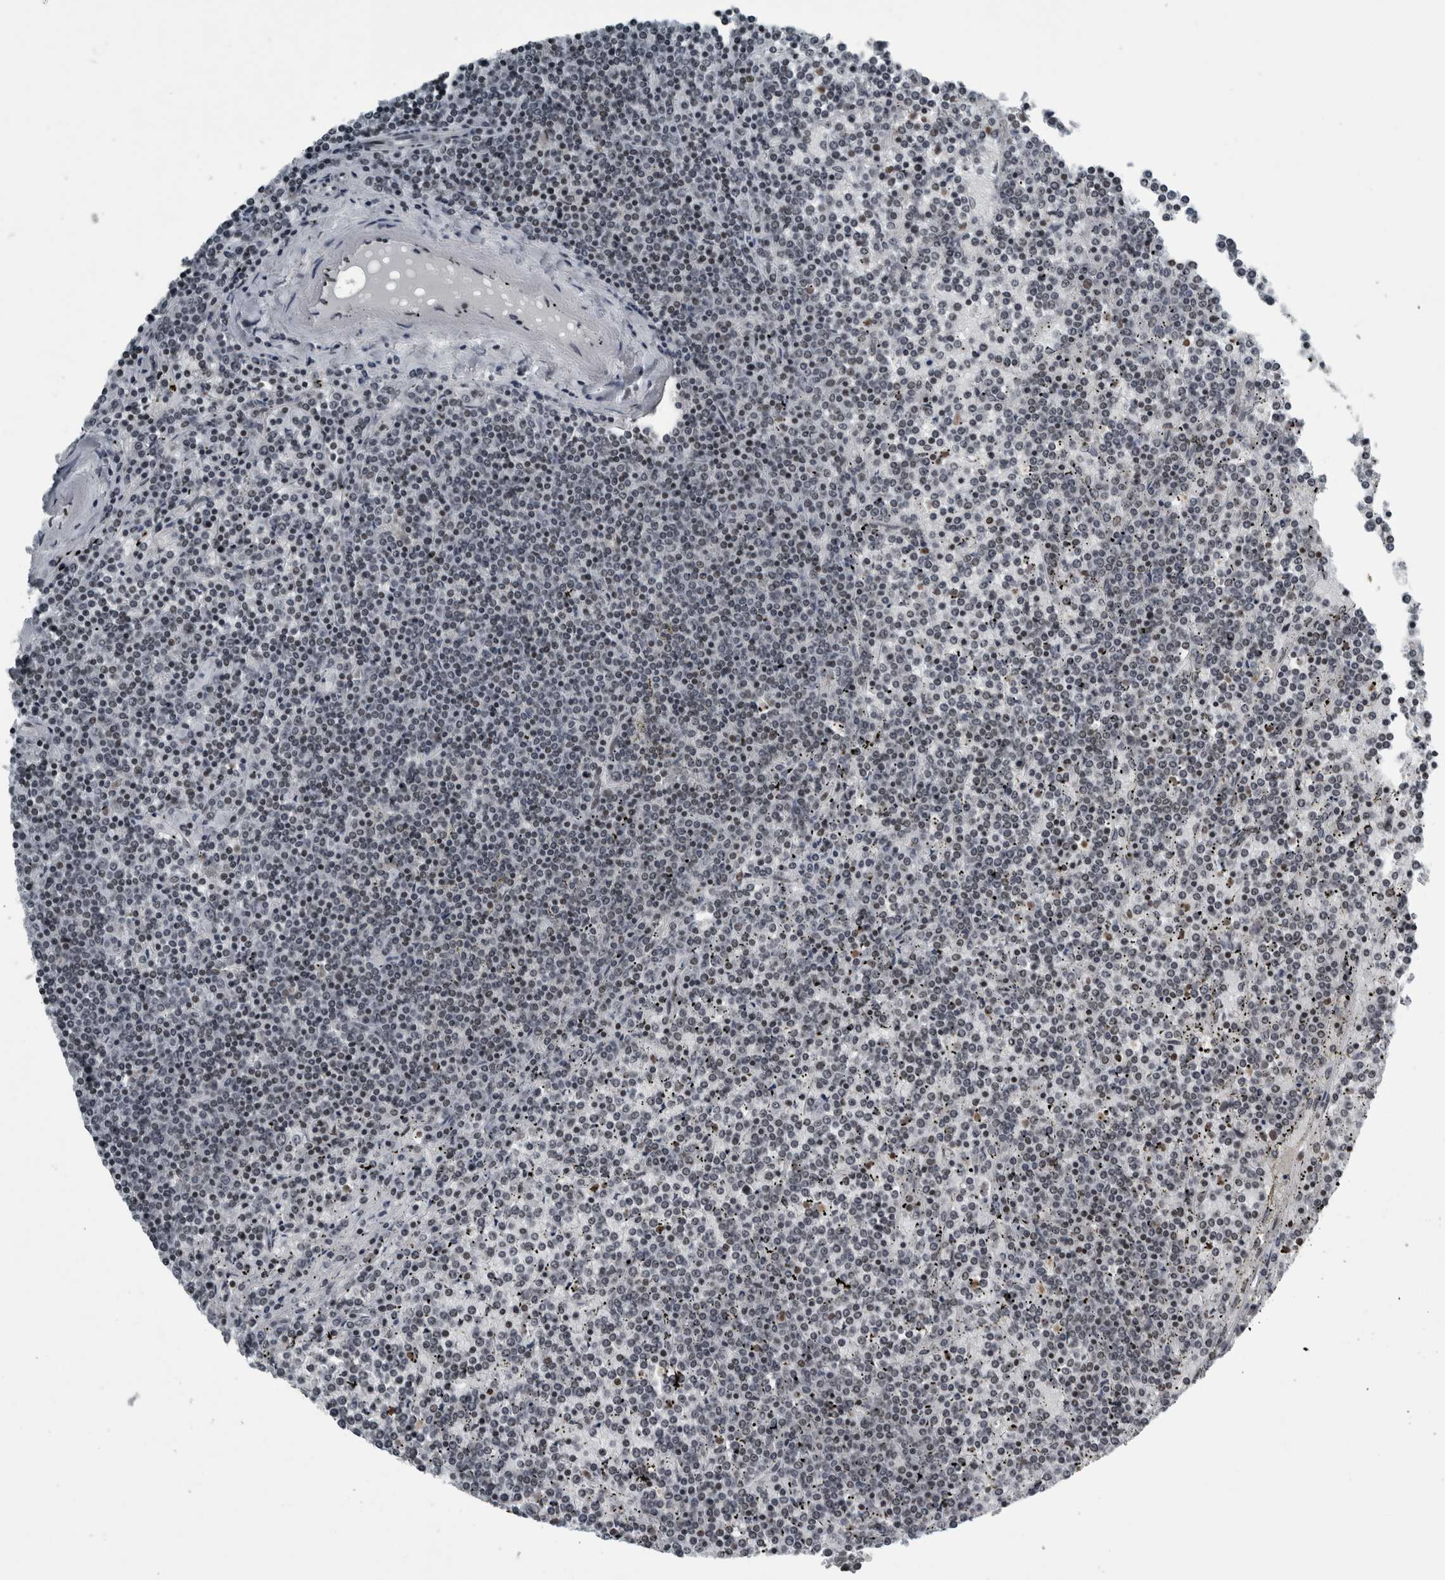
{"staining": {"intensity": "negative", "quantity": "none", "location": "none"}, "tissue": "lymphoma", "cell_type": "Tumor cells", "image_type": "cancer", "snomed": [{"axis": "morphology", "description": "Malignant lymphoma, non-Hodgkin's type, Low grade"}, {"axis": "topography", "description": "Spleen"}], "caption": "Human malignant lymphoma, non-Hodgkin's type (low-grade) stained for a protein using IHC displays no positivity in tumor cells.", "gene": "UNC50", "patient": {"sex": "female", "age": 19}}